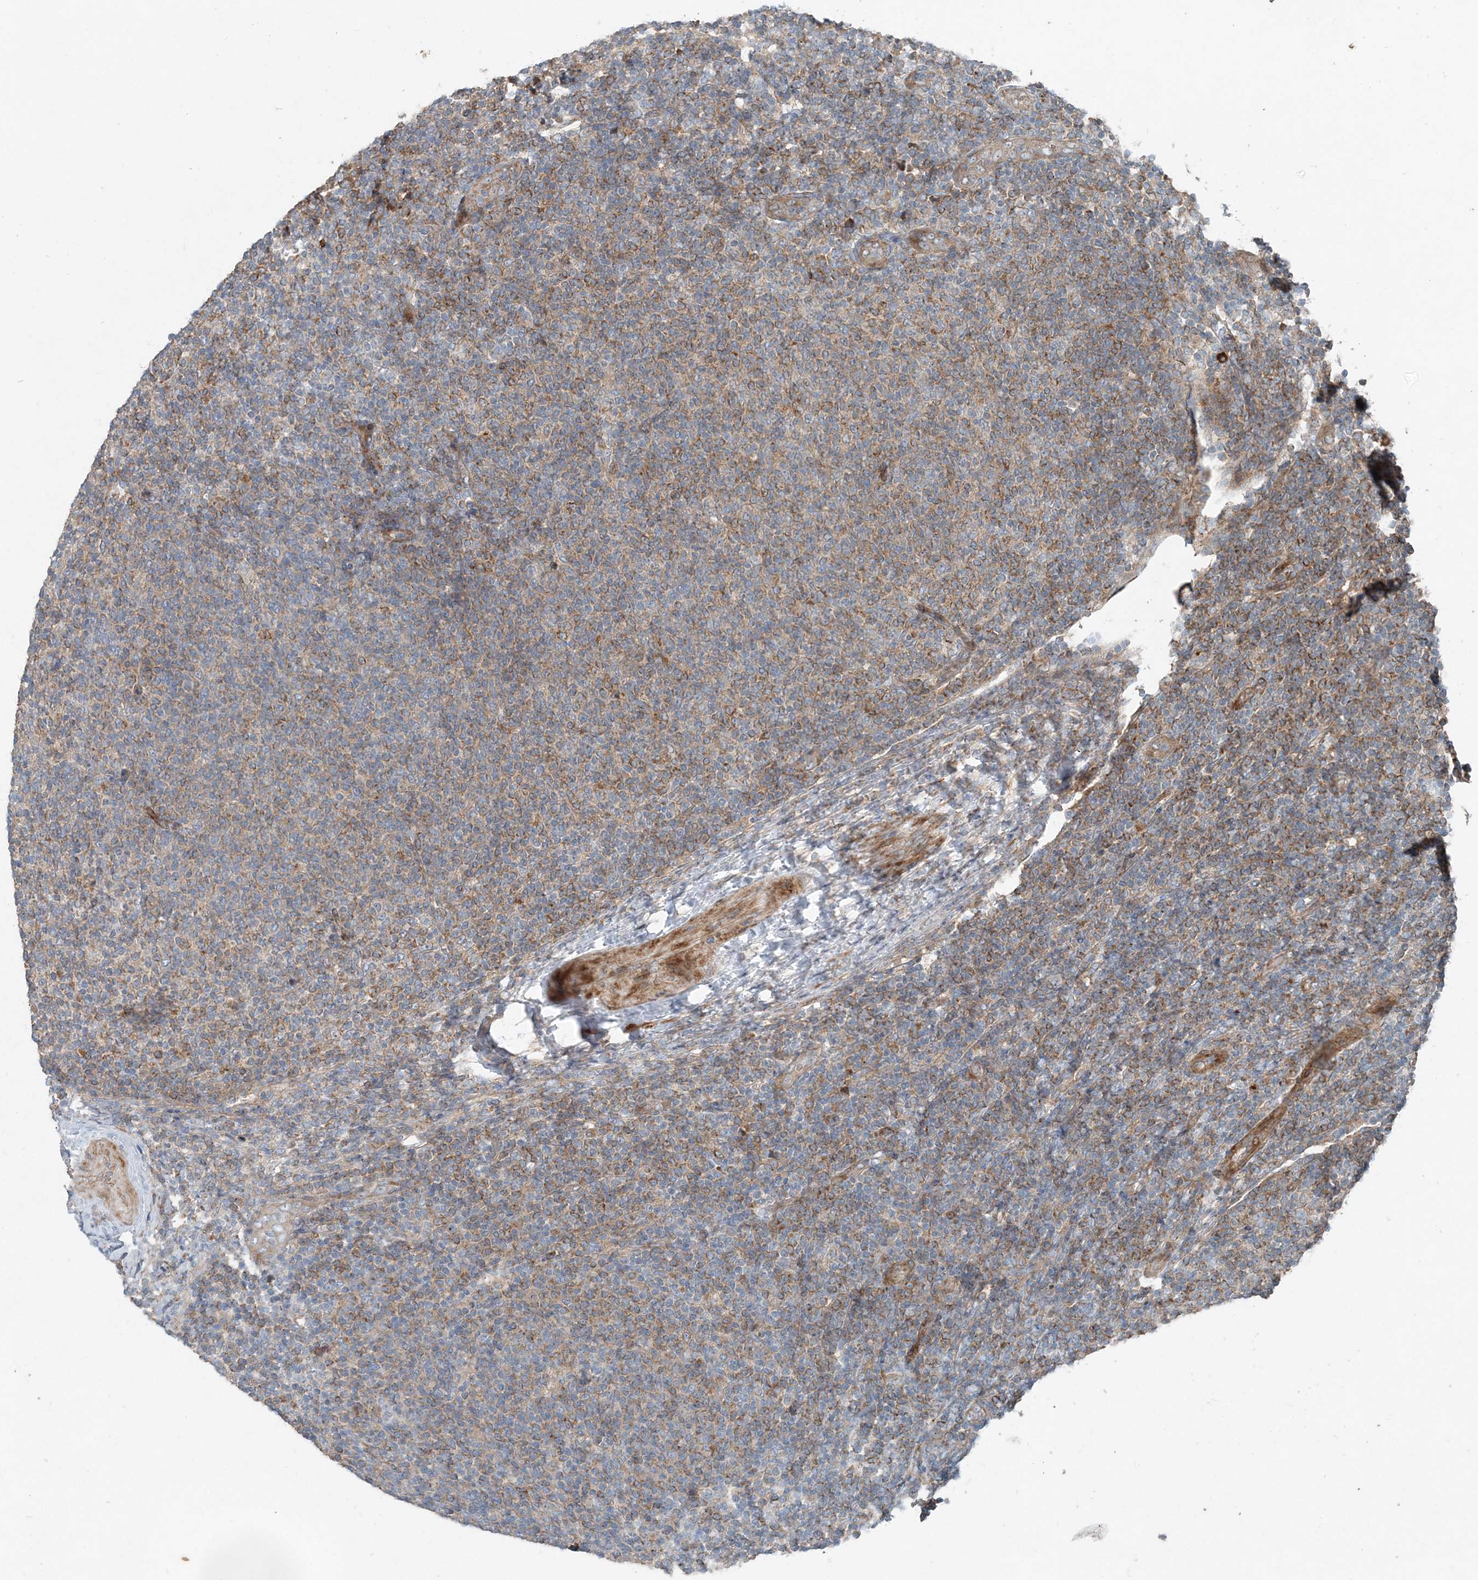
{"staining": {"intensity": "moderate", "quantity": ">75%", "location": "cytoplasmic/membranous"}, "tissue": "lymphoma", "cell_type": "Tumor cells", "image_type": "cancer", "snomed": [{"axis": "morphology", "description": "Malignant lymphoma, non-Hodgkin's type, Low grade"}, {"axis": "topography", "description": "Lymph node"}], "caption": "Moderate cytoplasmic/membranous expression is present in about >75% of tumor cells in low-grade malignant lymphoma, non-Hodgkin's type.", "gene": "INTU", "patient": {"sex": "male", "age": 66}}